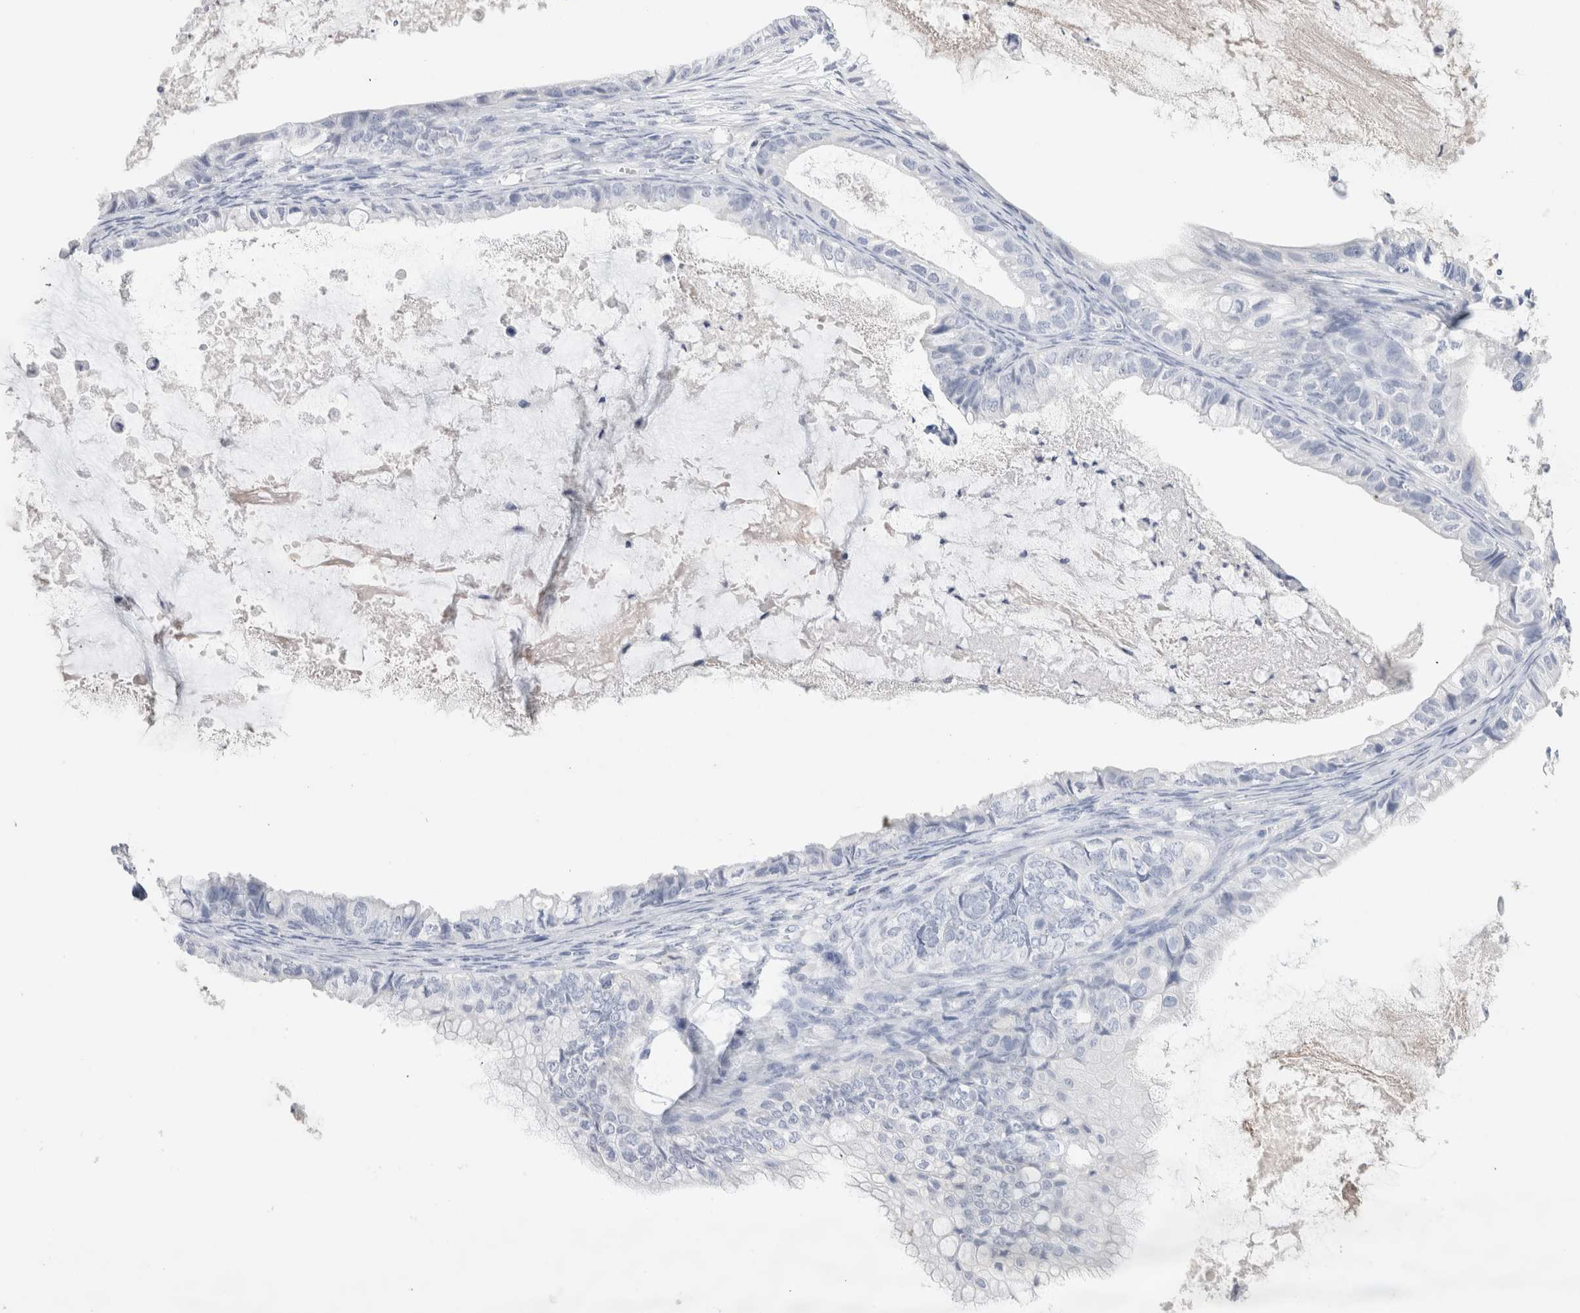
{"staining": {"intensity": "negative", "quantity": "none", "location": "none"}, "tissue": "ovarian cancer", "cell_type": "Tumor cells", "image_type": "cancer", "snomed": [{"axis": "morphology", "description": "Cystadenocarcinoma, mucinous, NOS"}, {"axis": "topography", "description": "Ovary"}], "caption": "An image of mucinous cystadenocarcinoma (ovarian) stained for a protein displays no brown staining in tumor cells.", "gene": "LAMP3", "patient": {"sex": "female", "age": 80}}